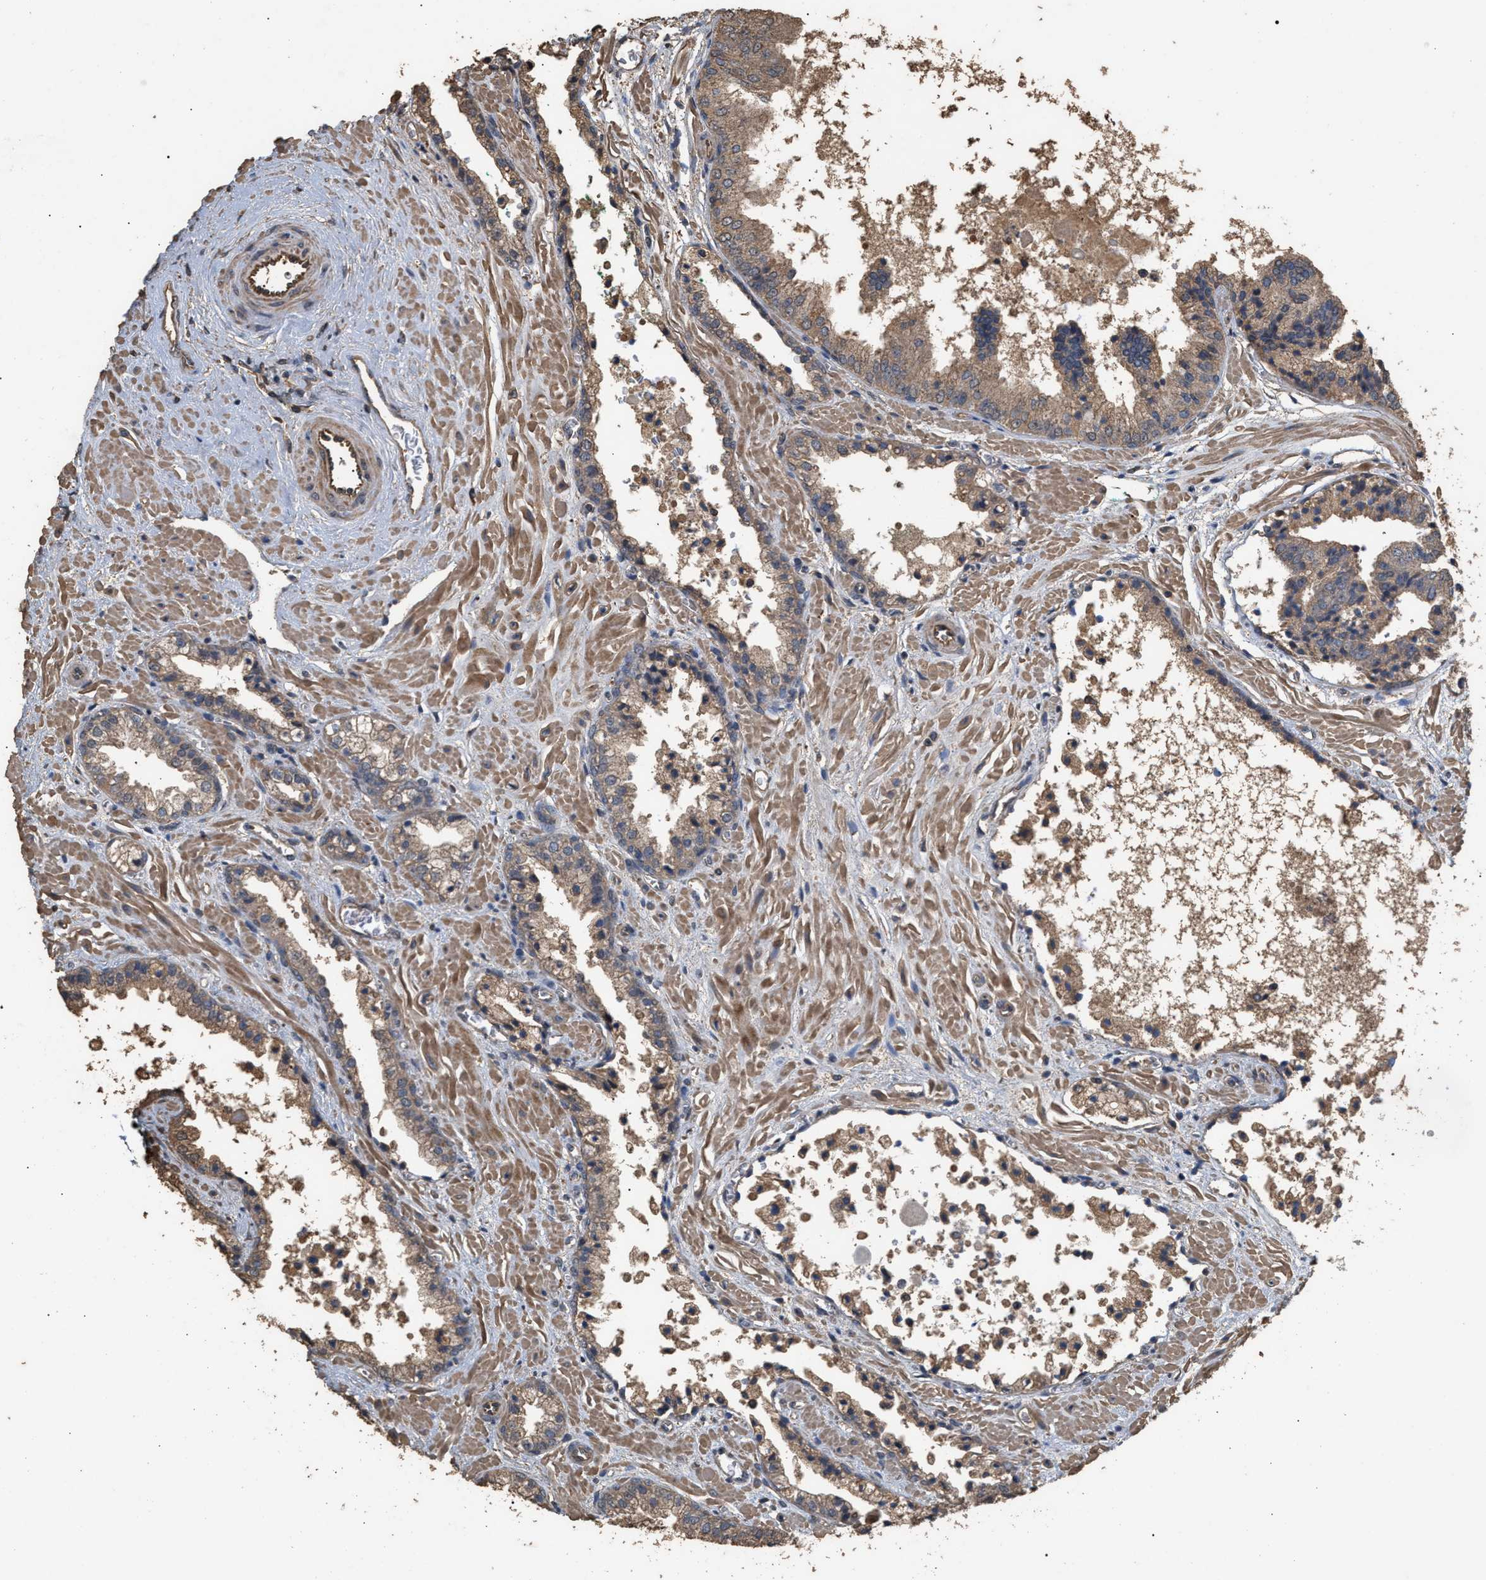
{"staining": {"intensity": "moderate", "quantity": ">75%", "location": "cytoplasmic/membranous"}, "tissue": "prostate cancer", "cell_type": "Tumor cells", "image_type": "cancer", "snomed": [{"axis": "morphology", "description": "Adenocarcinoma, Low grade"}, {"axis": "topography", "description": "Prostate"}], "caption": "Prostate cancer stained with DAB IHC exhibits medium levels of moderate cytoplasmic/membranous expression in approximately >75% of tumor cells.", "gene": "HTRA3", "patient": {"sex": "male", "age": 71}}